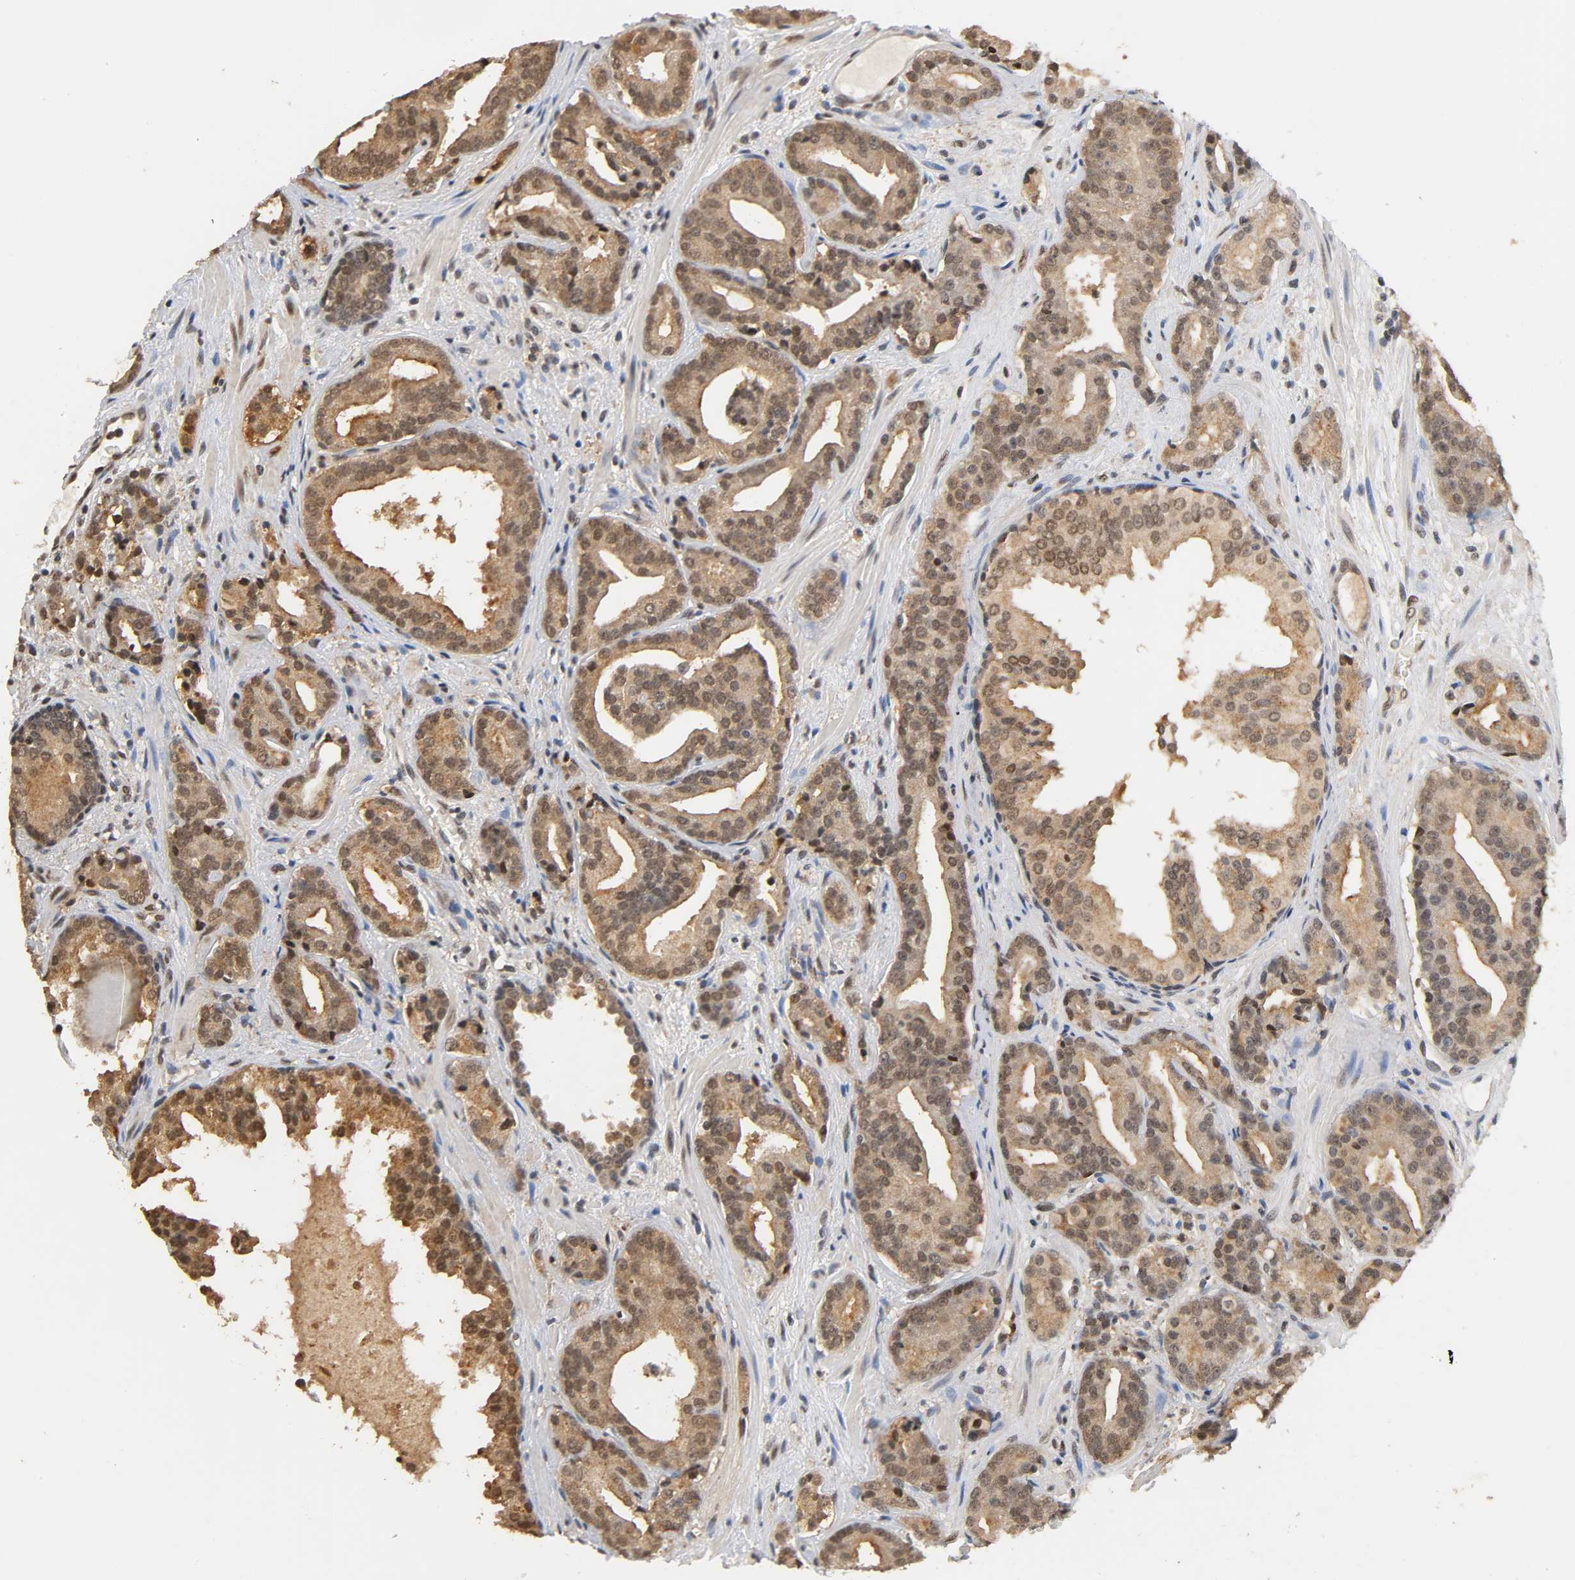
{"staining": {"intensity": "moderate", "quantity": ">75%", "location": "cytoplasmic/membranous,nuclear"}, "tissue": "prostate cancer", "cell_type": "Tumor cells", "image_type": "cancer", "snomed": [{"axis": "morphology", "description": "Adenocarcinoma, Low grade"}, {"axis": "topography", "description": "Prostate"}], "caption": "This image displays prostate cancer (adenocarcinoma (low-grade)) stained with IHC to label a protein in brown. The cytoplasmic/membranous and nuclear of tumor cells show moderate positivity for the protein. Nuclei are counter-stained blue.", "gene": "UBC", "patient": {"sex": "male", "age": 63}}